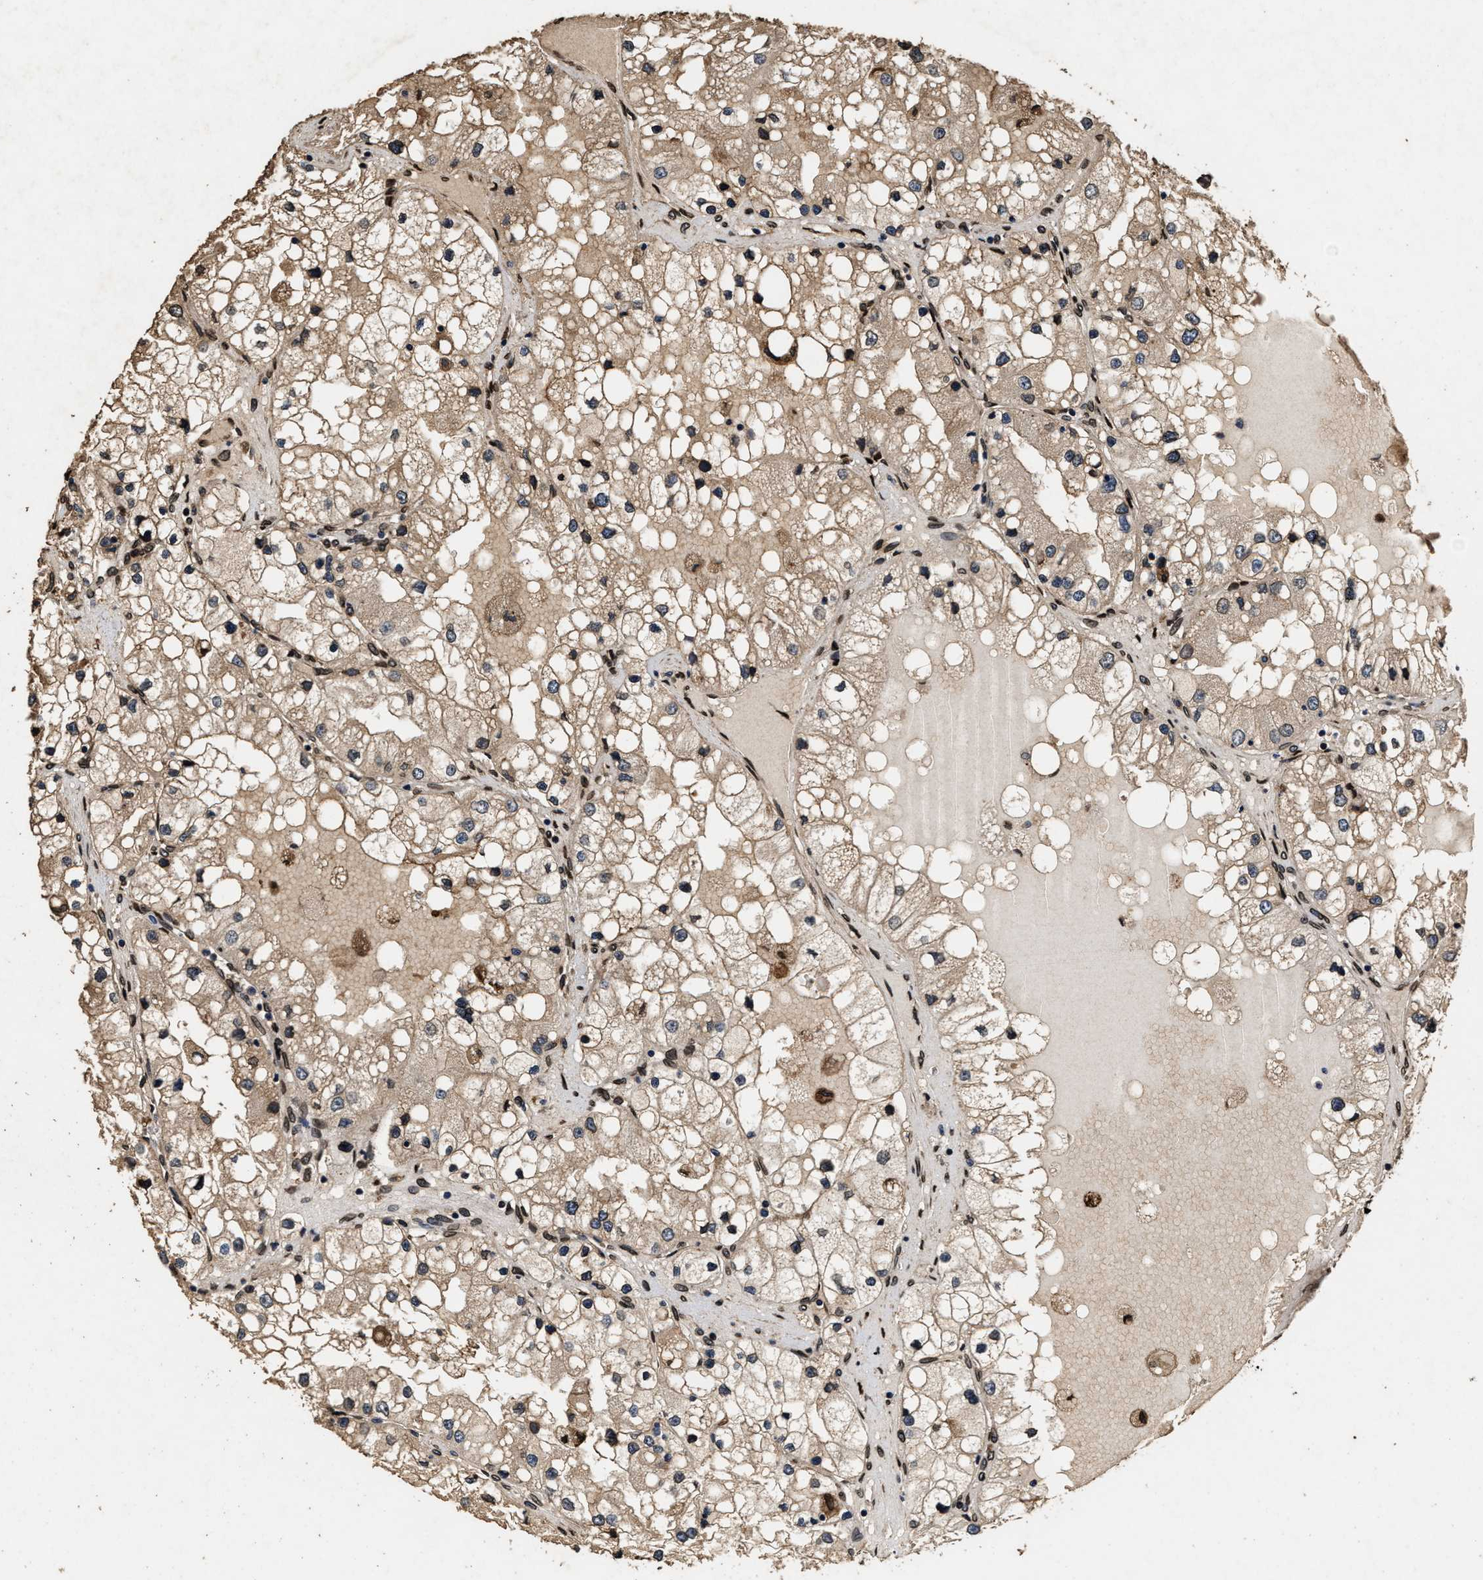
{"staining": {"intensity": "moderate", "quantity": ">75%", "location": "cytoplasmic/membranous"}, "tissue": "renal cancer", "cell_type": "Tumor cells", "image_type": "cancer", "snomed": [{"axis": "morphology", "description": "Adenocarcinoma, NOS"}, {"axis": "topography", "description": "Kidney"}], "caption": "Immunohistochemical staining of human renal cancer (adenocarcinoma) demonstrates medium levels of moderate cytoplasmic/membranous protein positivity in about >75% of tumor cells.", "gene": "ACCS", "patient": {"sex": "male", "age": 68}}